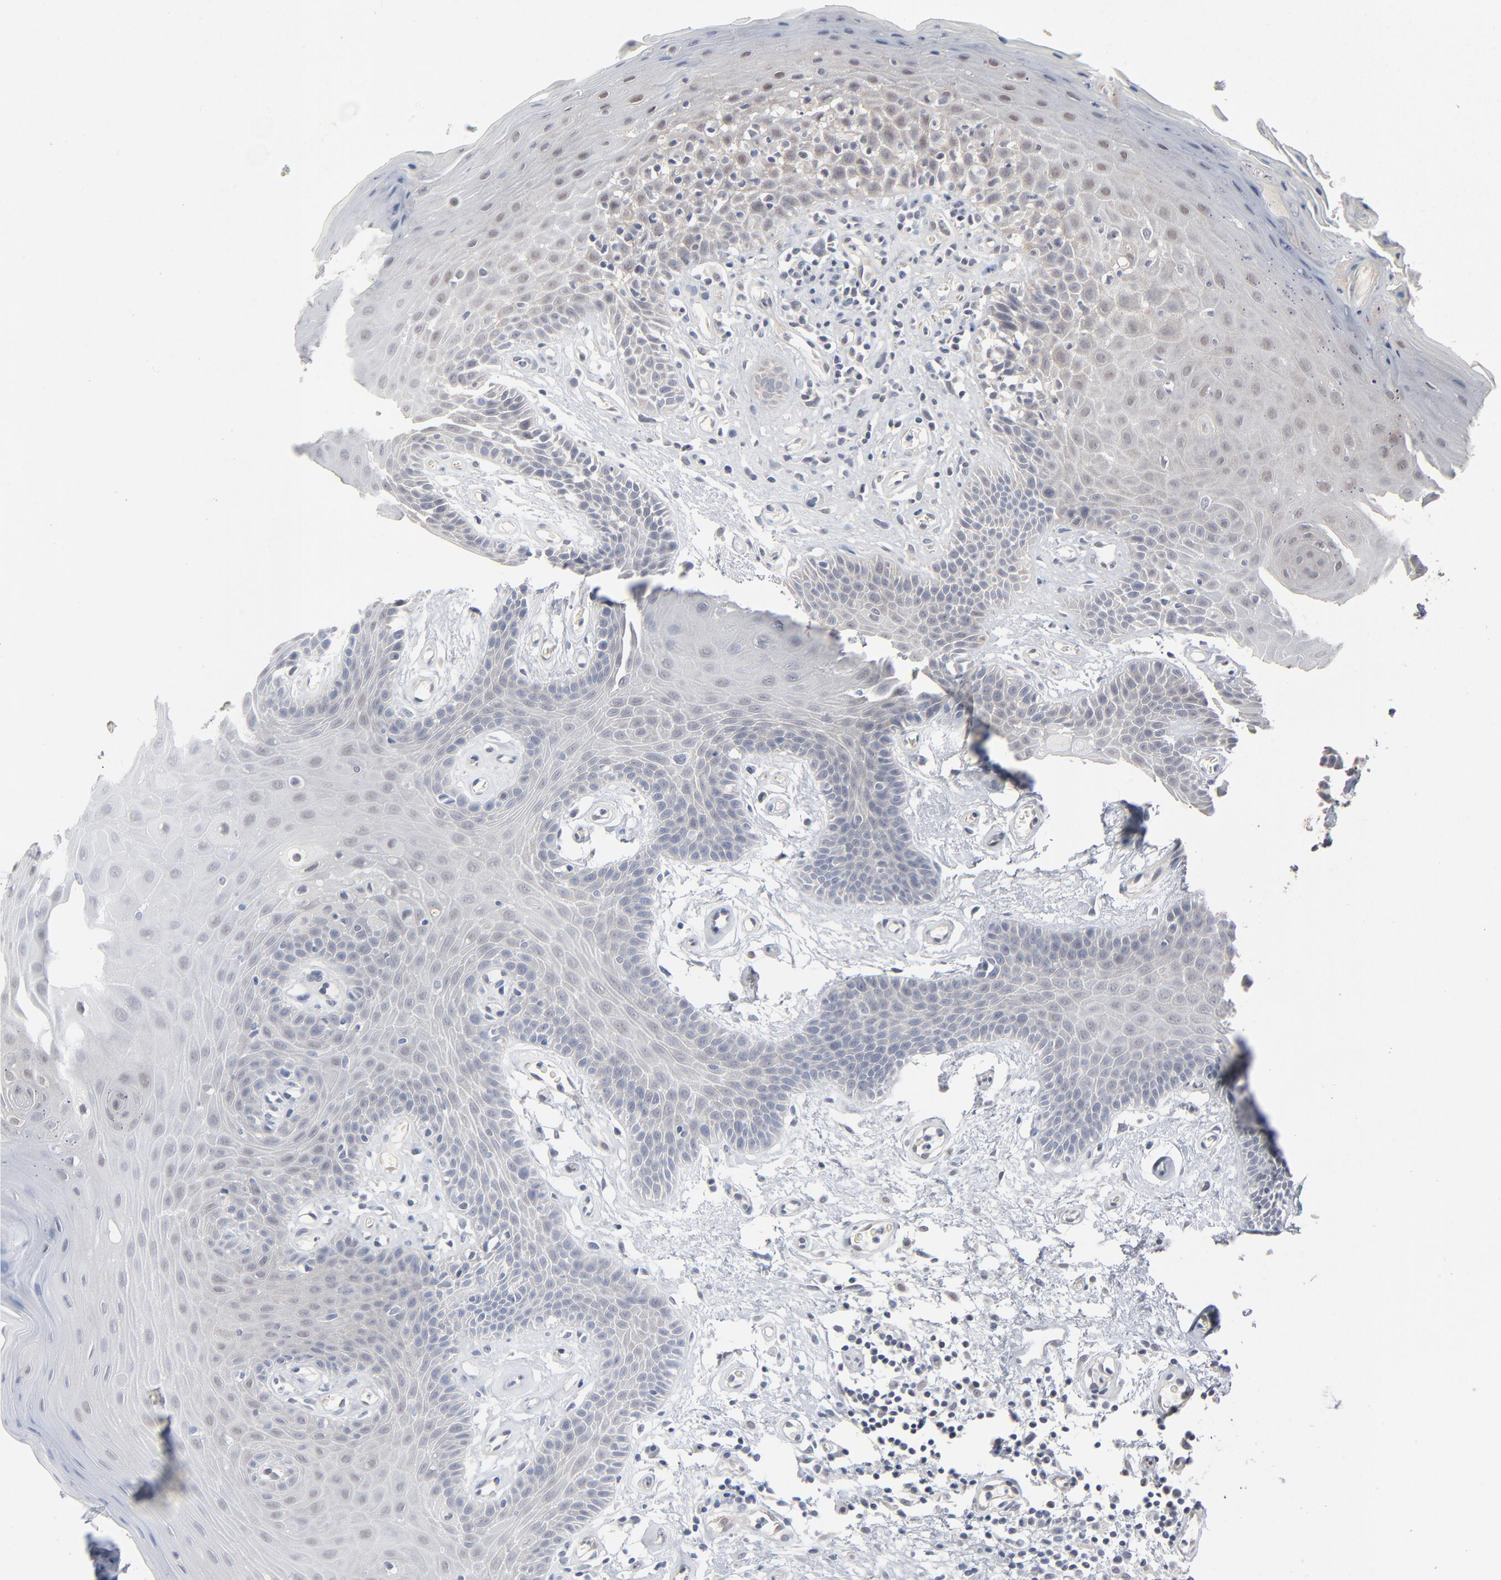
{"staining": {"intensity": "weak", "quantity": "<25%", "location": "cytoplasmic/membranous,nuclear"}, "tissue": "oral mucosa", "cell_type": "Squamous epithelial cells", "image_type": "normal", "snomed": [{"axis": "morphology", "description": "Normal tissue, NOS"}, {"axis": "morphology", "description": "Squamous cell carcinoma, NOS"}, {"axis": "topography", "description": "Skeletal muscle"}, {"axis": "topography", "description": "Oral tissue"}, {"axis": "topography", "description": "Head-Neck"}], "caption": "DAB (3,3'-diaminobenzidine) immunohistochemical staining of normal human oral mucosa reveals no significant staining in squamous epithelial cells. (DAB immunohistochemistry with hematoxylin counter stain).", "gene": "EPCAM", "patient": {"sex": "male", "age": 71}}